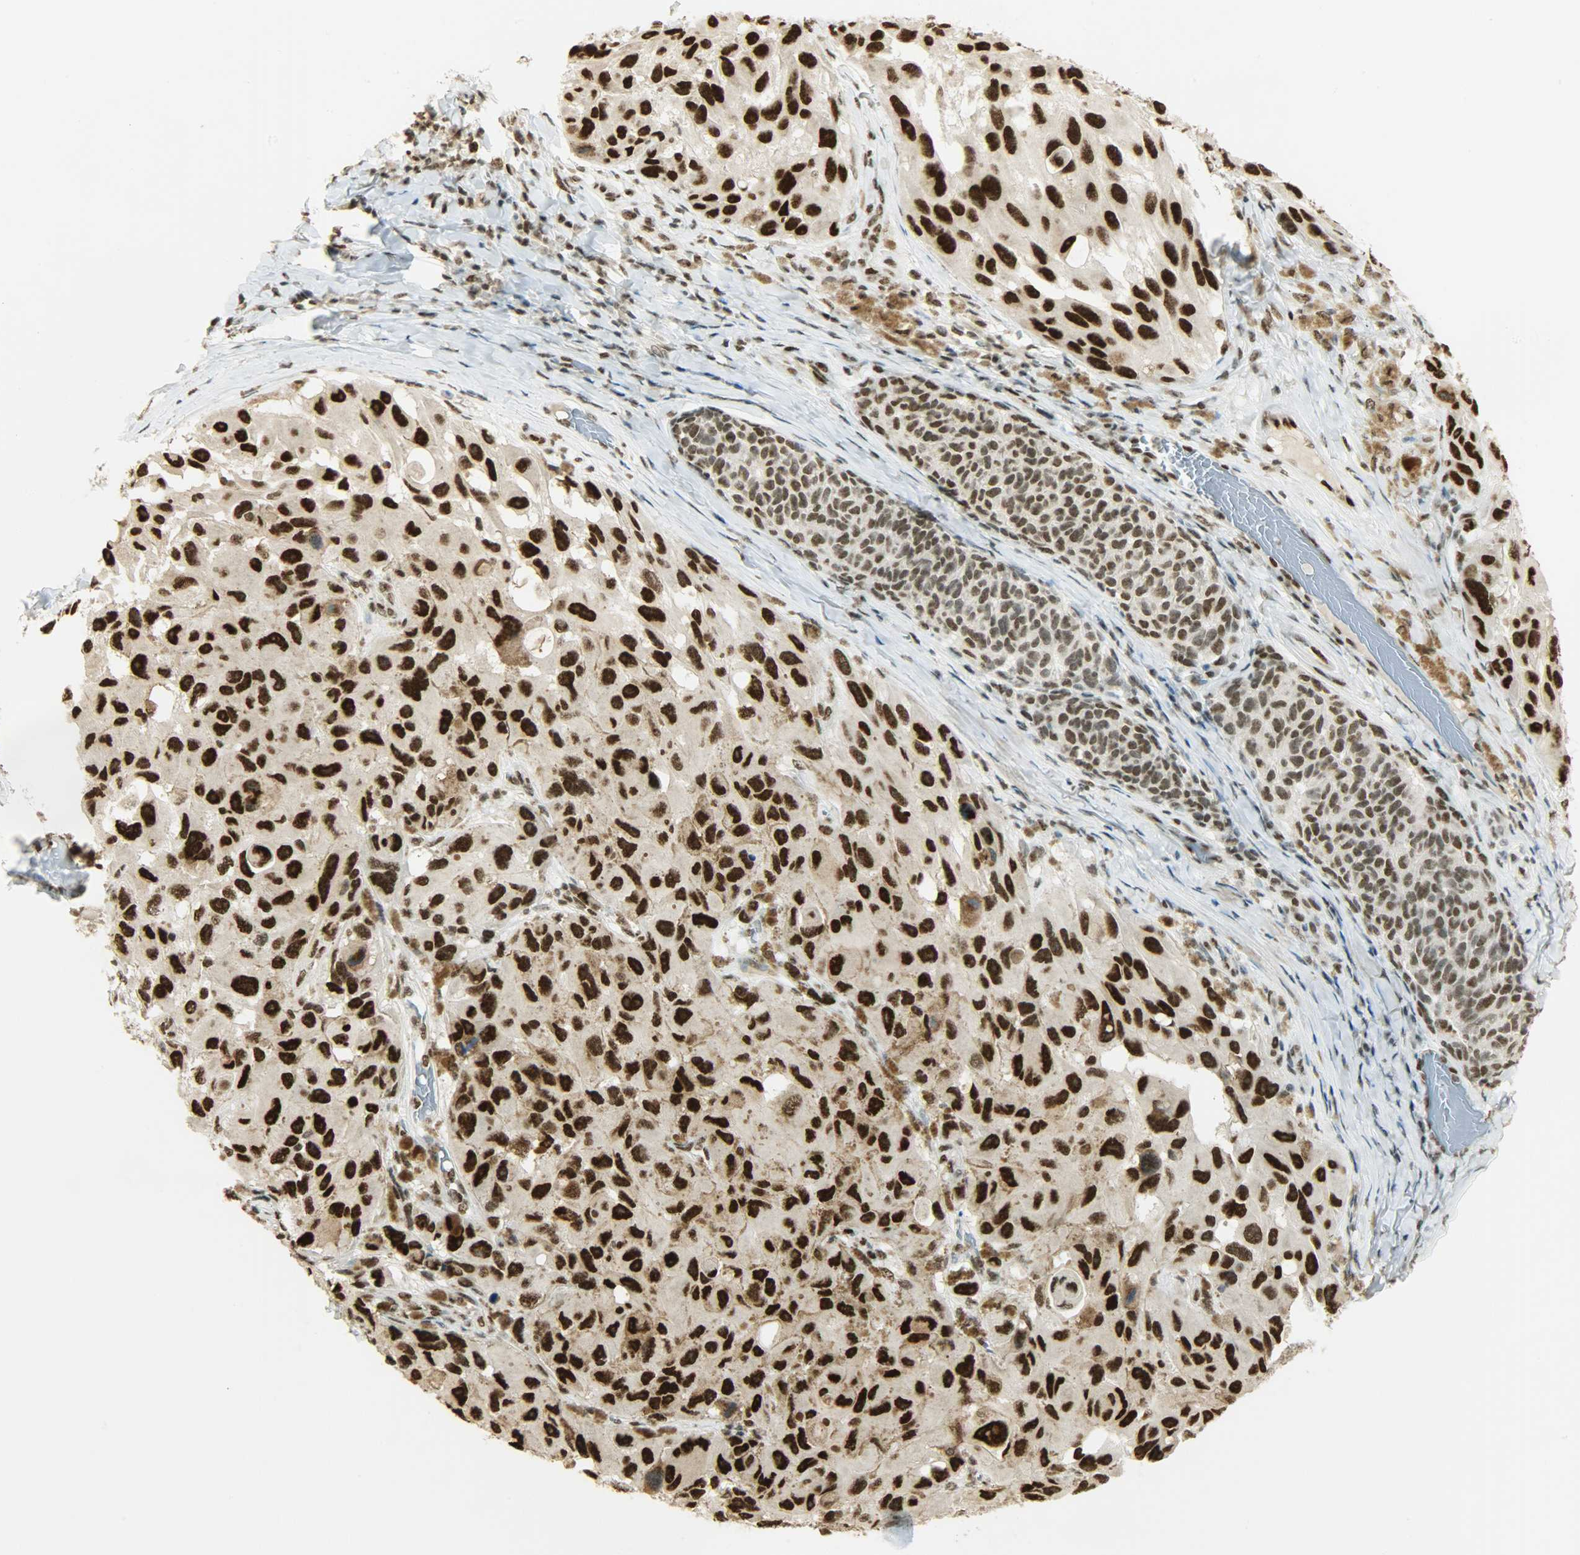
{"staining": {"intensity": "strong", "quantity": ">75%", "location": "nuclear"}, "tissue": "melanoma", "cell_type": "Tumor cells", "image_type": "cancer", "snomed": [{"axis": "morphology", "description": "Malignant melanoma, NOS"}, {"axis": "topography", "description": "Skin"}], "caption": "Melanoma stained for a protein exhibits strong nuclear positivity in tumor cells. (DAB (3,3'-diaminobenzidine) IHC with brightfield microscopy, high magnification).", "gene": "MYEF2", "patient": {"sex": "female", "age": 73}}